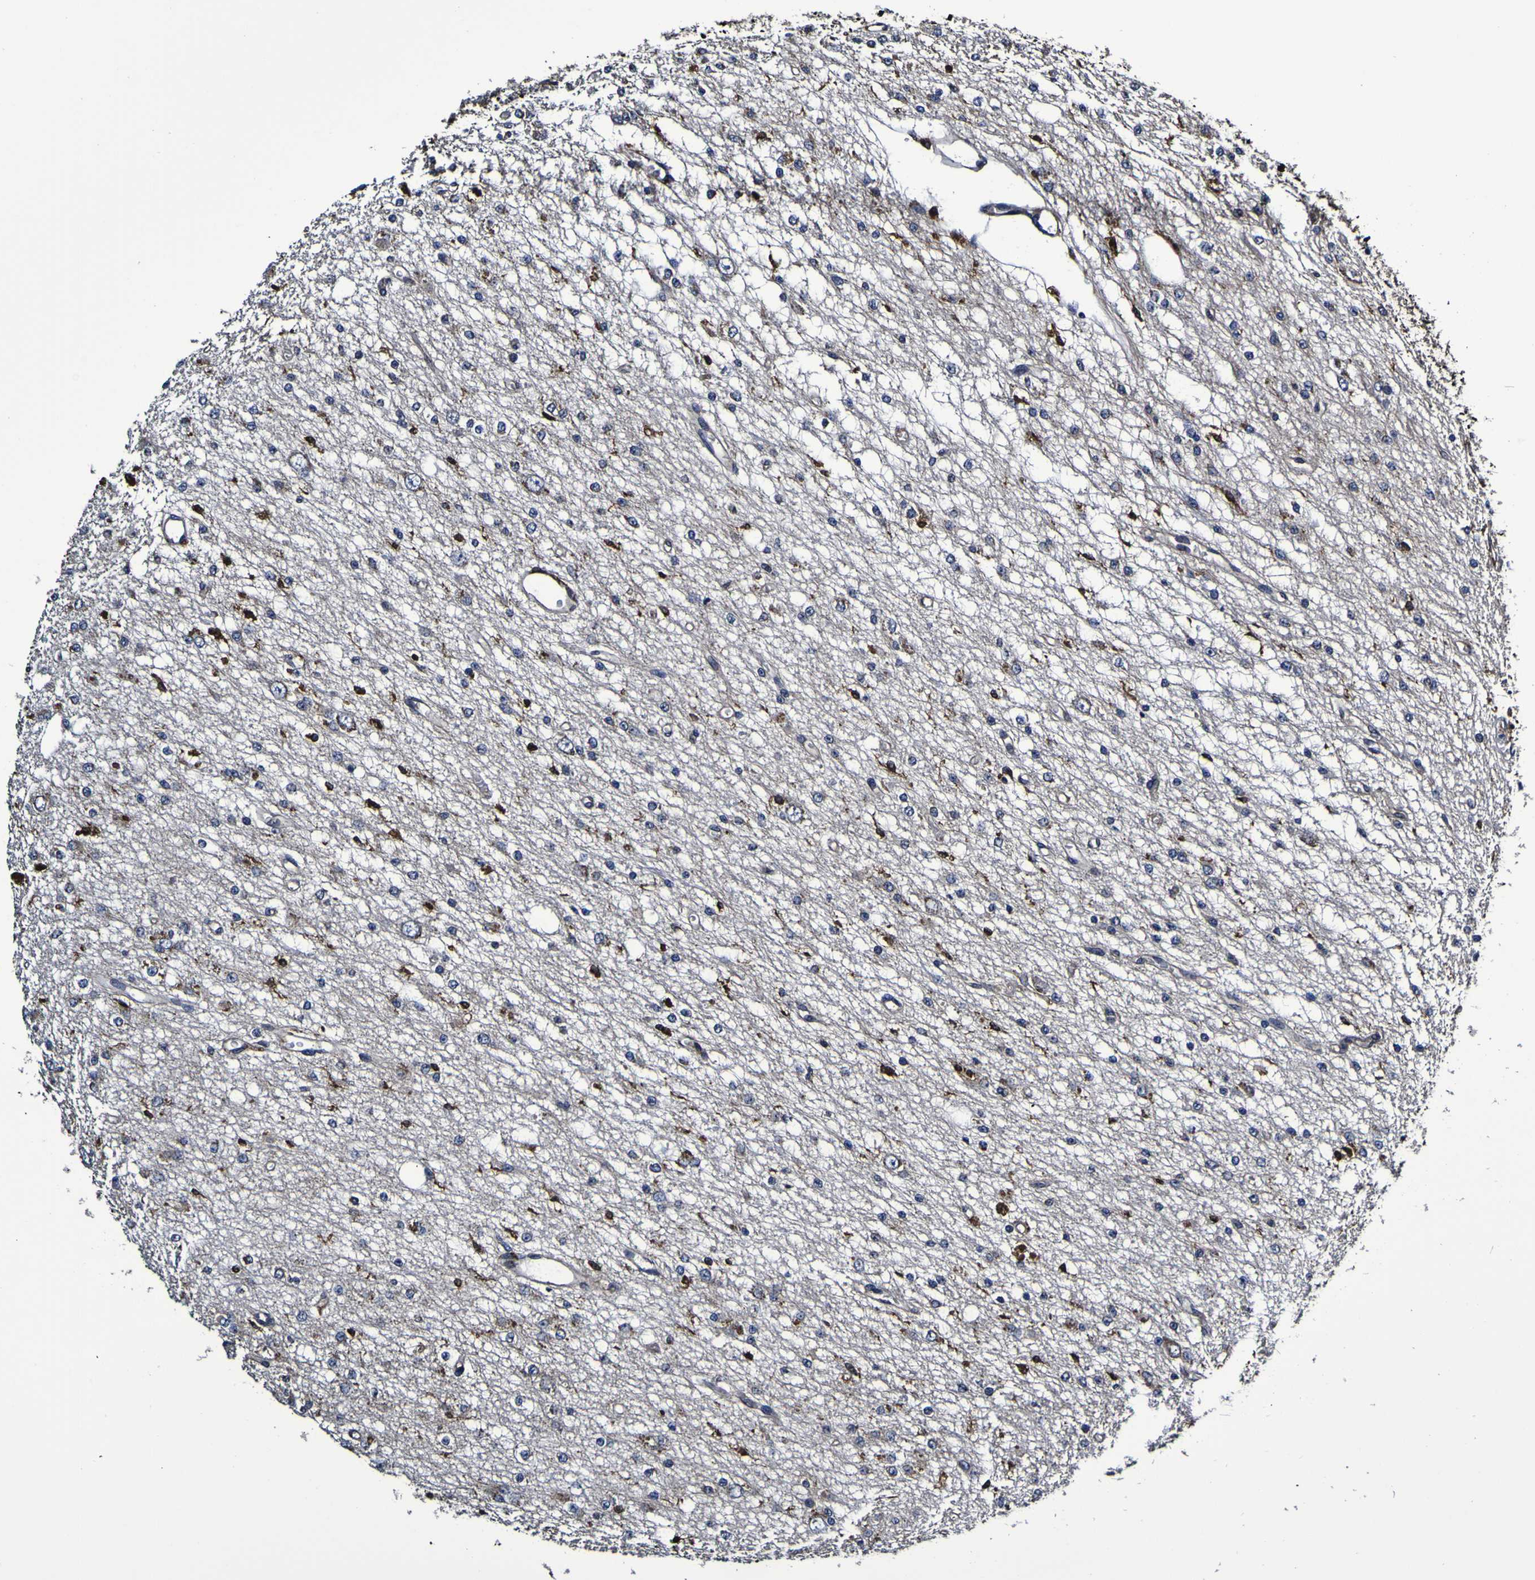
{"staining": {"intensity": "negative", "quantity": "none", "location": "none"}, "tissue": "glioma", "cell_type": "Tumor cells", "image_type": "cancer", "snomed": [{"axis": "morphology", "description": "Glioma, malignant, Low grade"}, {"axis": "topography", "description": "Brain"}], "caption": "Human low-grade glioma (malignant) stained for a protein using immunohistochemistry (IHC) shows no expression in tumor cells.", "gene": "GPX1", "patient": {"sex": "male", "age": 38}}